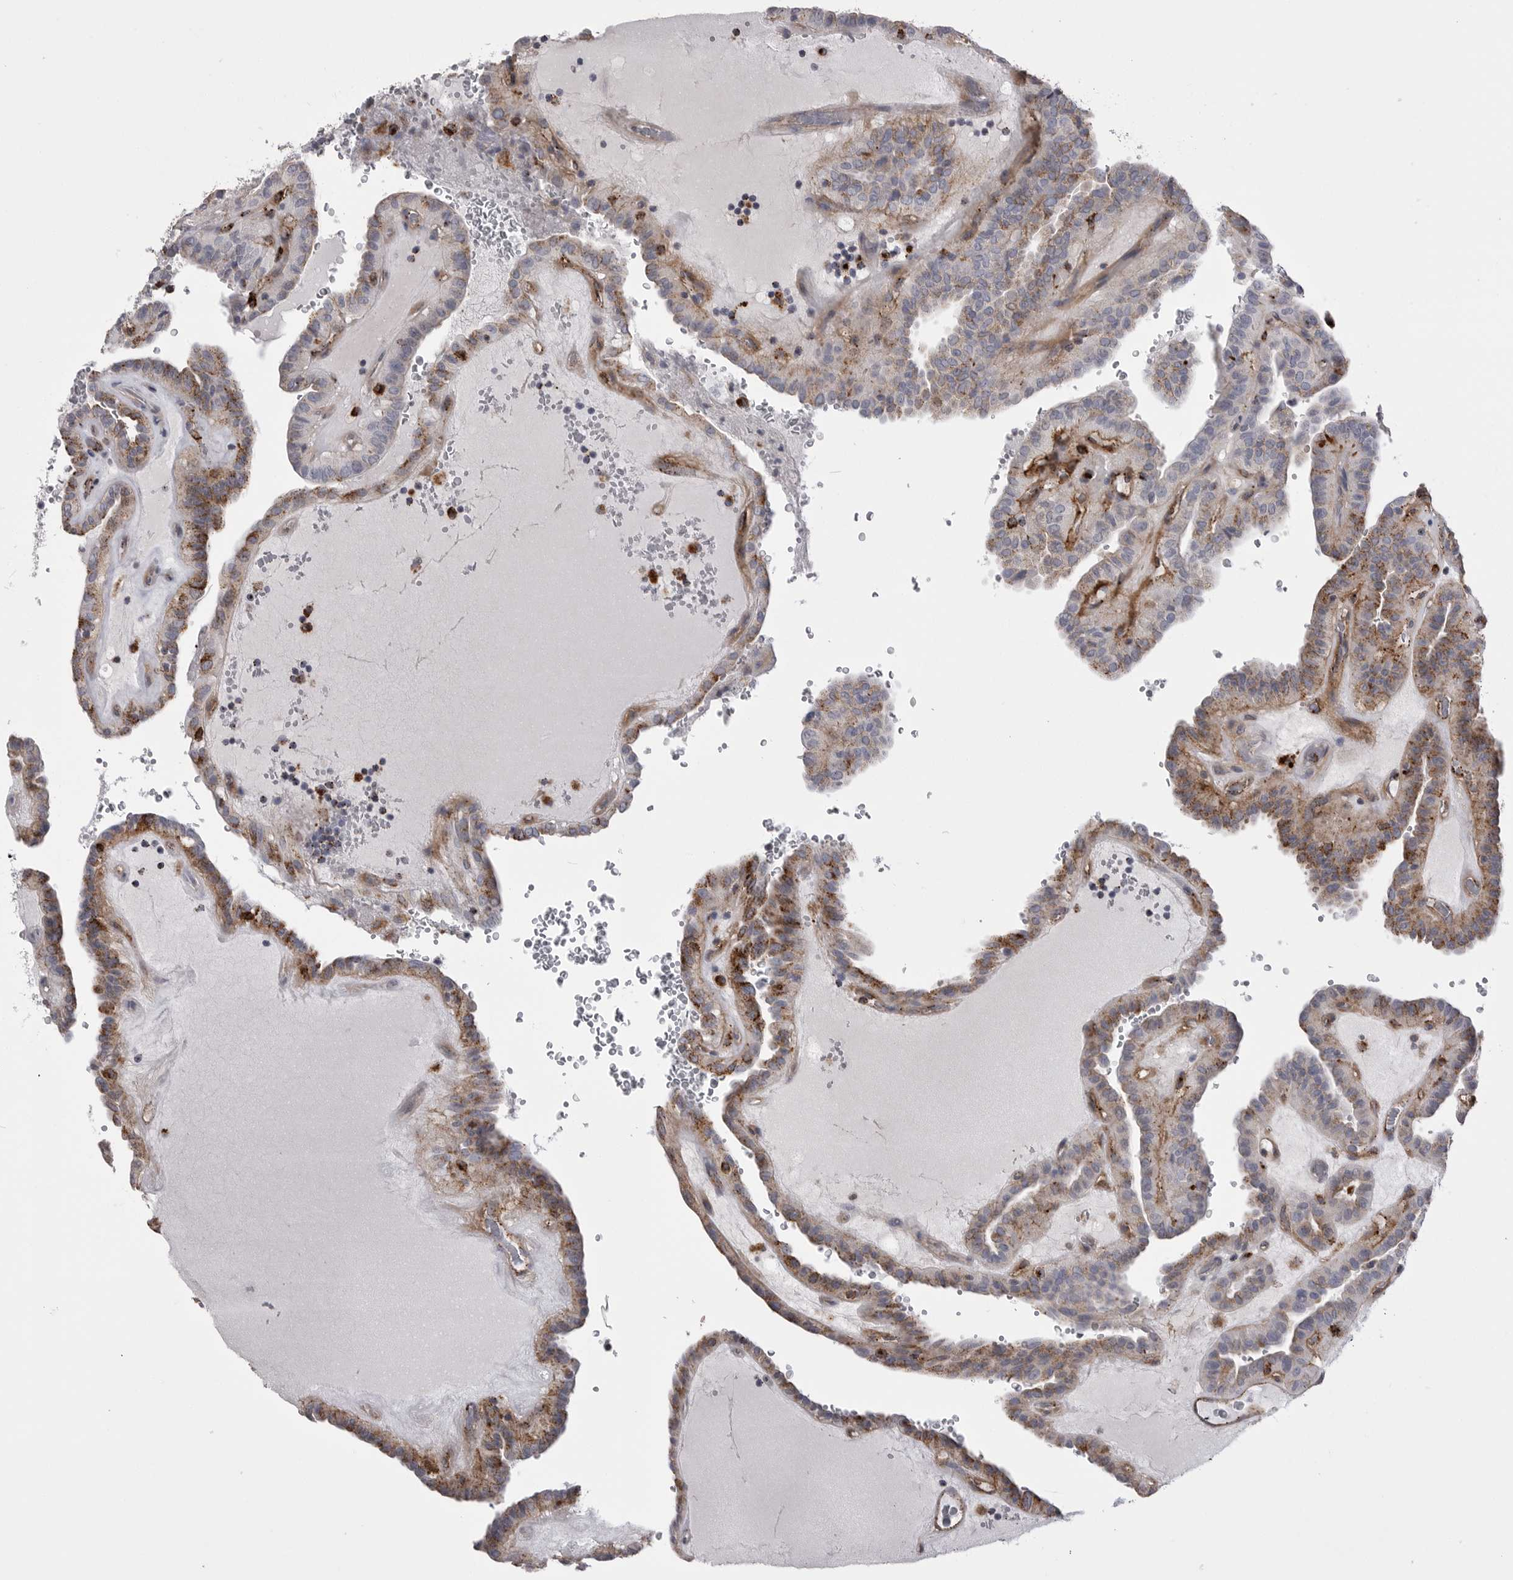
{"staining": {"intensity": "moderate", "quantity": ">75%", "location": "cytoplasmic/membranous"}, "tissue": "thyroid cancer", "cell_type": "Tumor cells", "image_type": "cancer", "snomed": [{"axis": "morphology", "description": "Papillary adenocarcinoma, NOS"}, {"axis": "topography", "description": "Thyroid gland"}], "caption": "A micrograph of human thyroid papillary adenocarcinoma stained for a protein reveals moderate cytoplasmic/membranous brown staining in tumor cells.", "gene": "PSPN", "patient": {"sex": "male", "age": 77}}